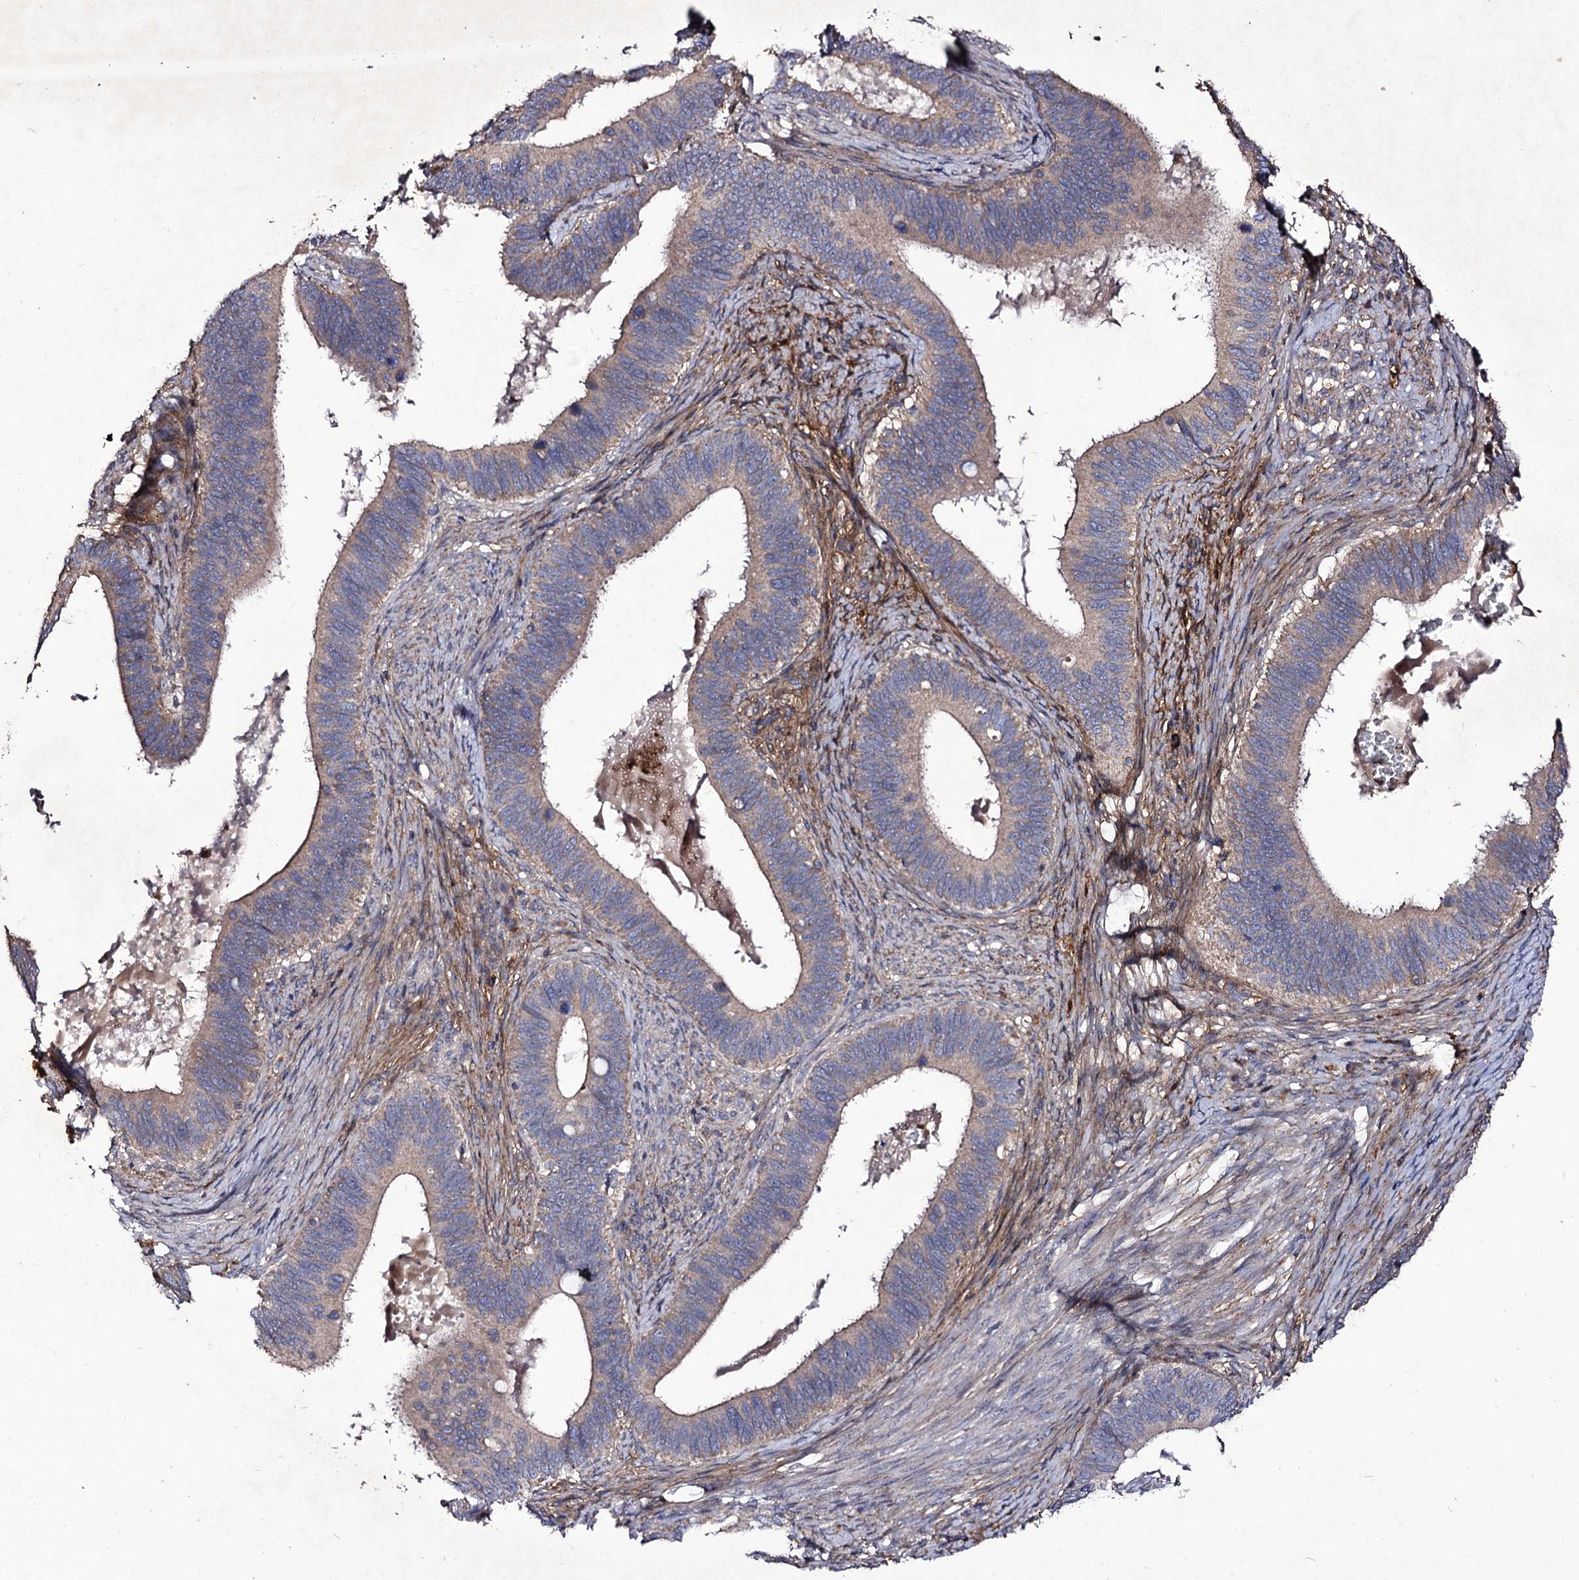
{"staining": {"intensity": "negative", "quantity": "none", "location": "none"}, "tissue": "cervical cancer", "cell_type": "Tumor cells", "image_type": "cancer", "snomed": [{"axis": "morphology", "description": "Adenocarcinoma, NOS"}, {"axis": "topography", "description": "Cervix"}], "caption": "High magnification brightfield microscopy of cervical cancer stained with DAB (3,3'-diaminobenzidine) (brown) and counterstained with hematoxylin (blue): tumor cells show no significant staining.", "gene": "MYO1H", "patient": {"sex": "female", "age": 42}}